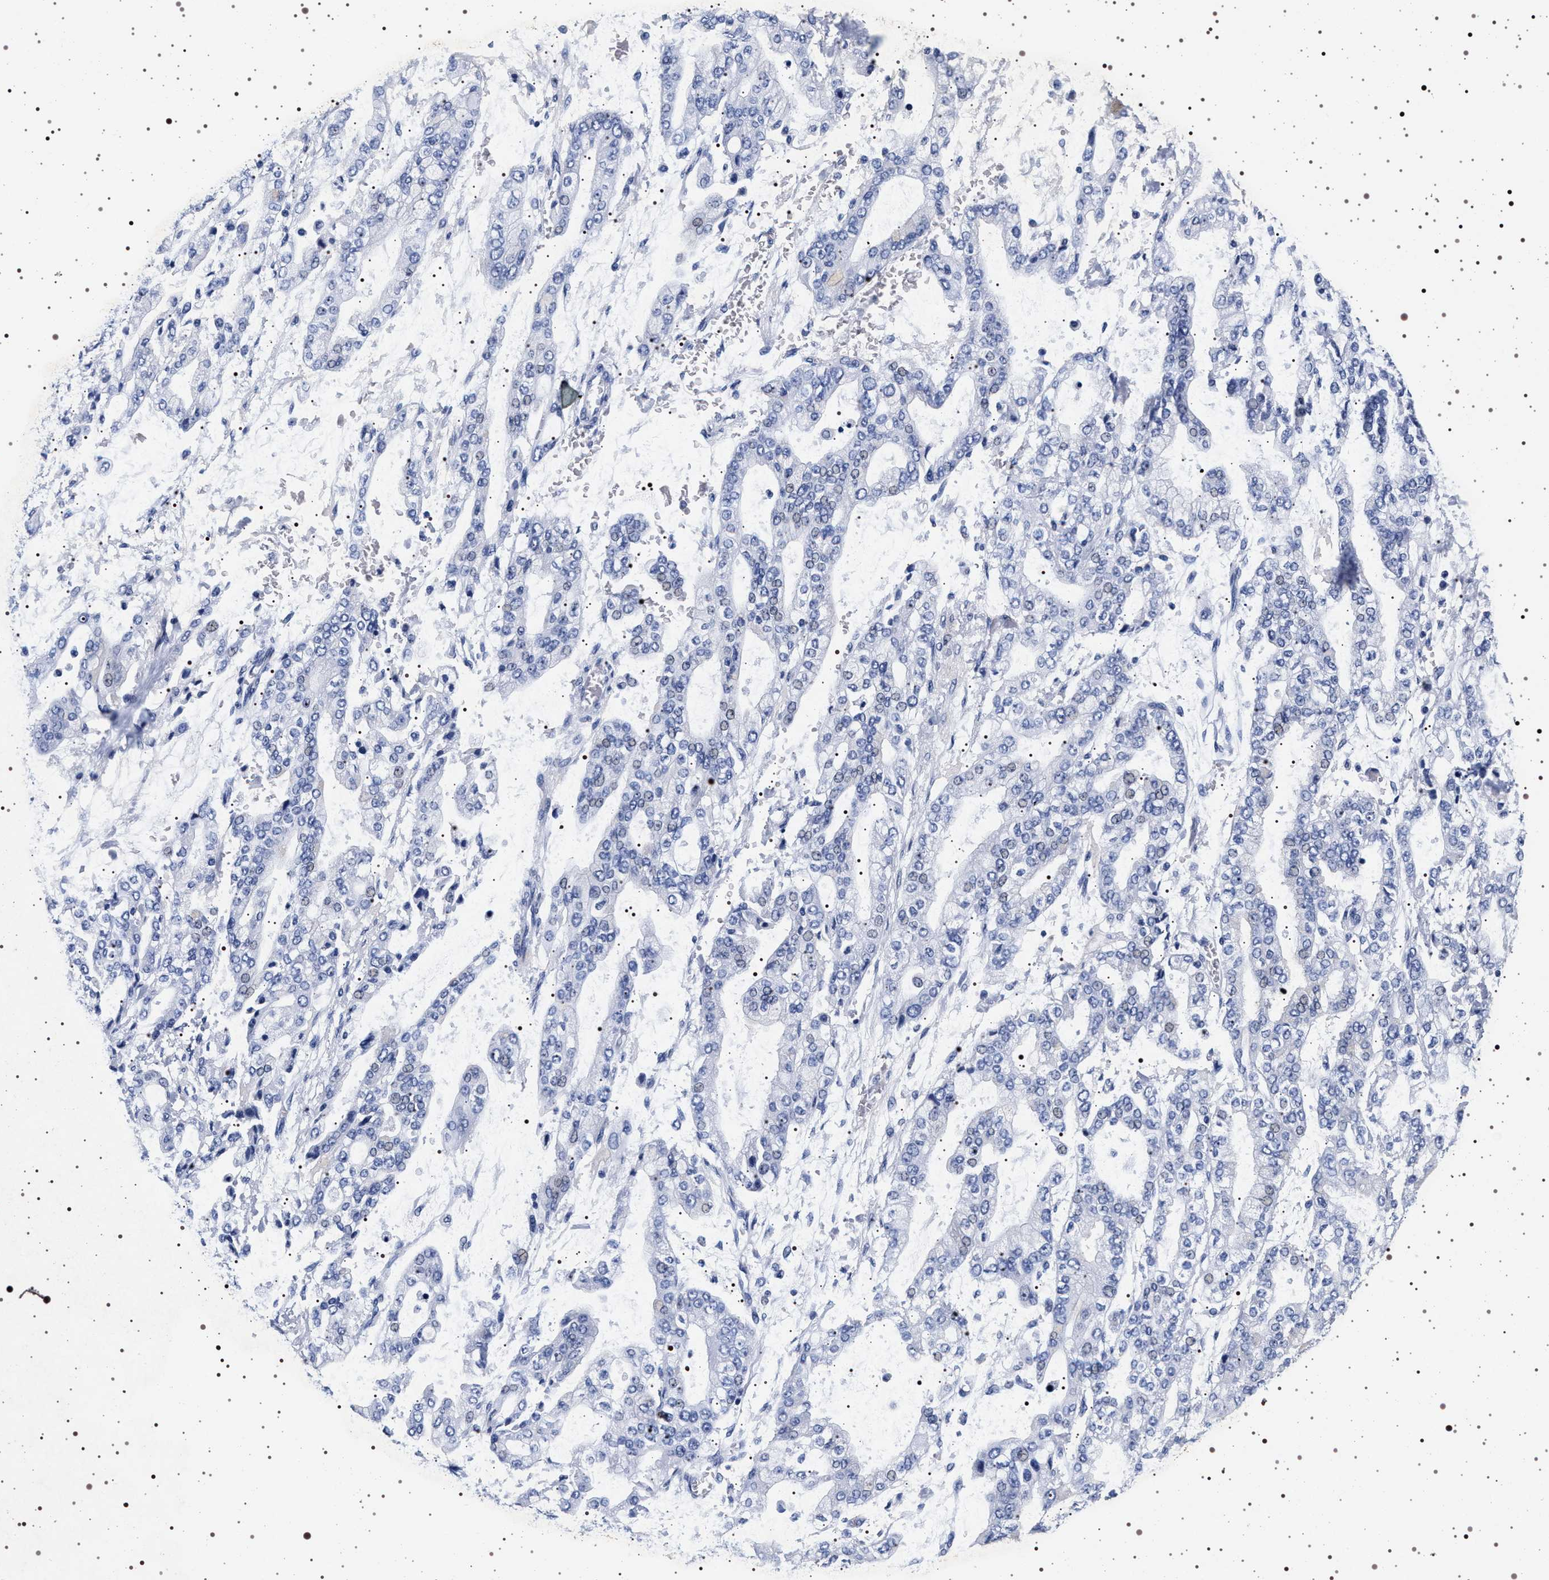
{"staining": {"intensity": "negative", "quantity": "none", "location": "none"}, "tissue": "stomach cancer", "cell_type": "Tumor cells", "image_type": "cancer", "snomed": [{"axis": "morphology", "description": "Normal tissue, NOS"}, {"axis": "morphology", "description": "Adenocarcinoma, NOS"}, {"axis": "topography", "description": "Stomach, upper"}, {"axis": "topography", "description": "Stomach"}], "caption": "This photomicrograph is of stomach cancer stained with immunohistochemistry to label a protein in brown with the nuclei are counter-stained blue. There is no expression in tumor cells.", "gene": "SYN1", "patient": {"sex": "male", "age": 76}}